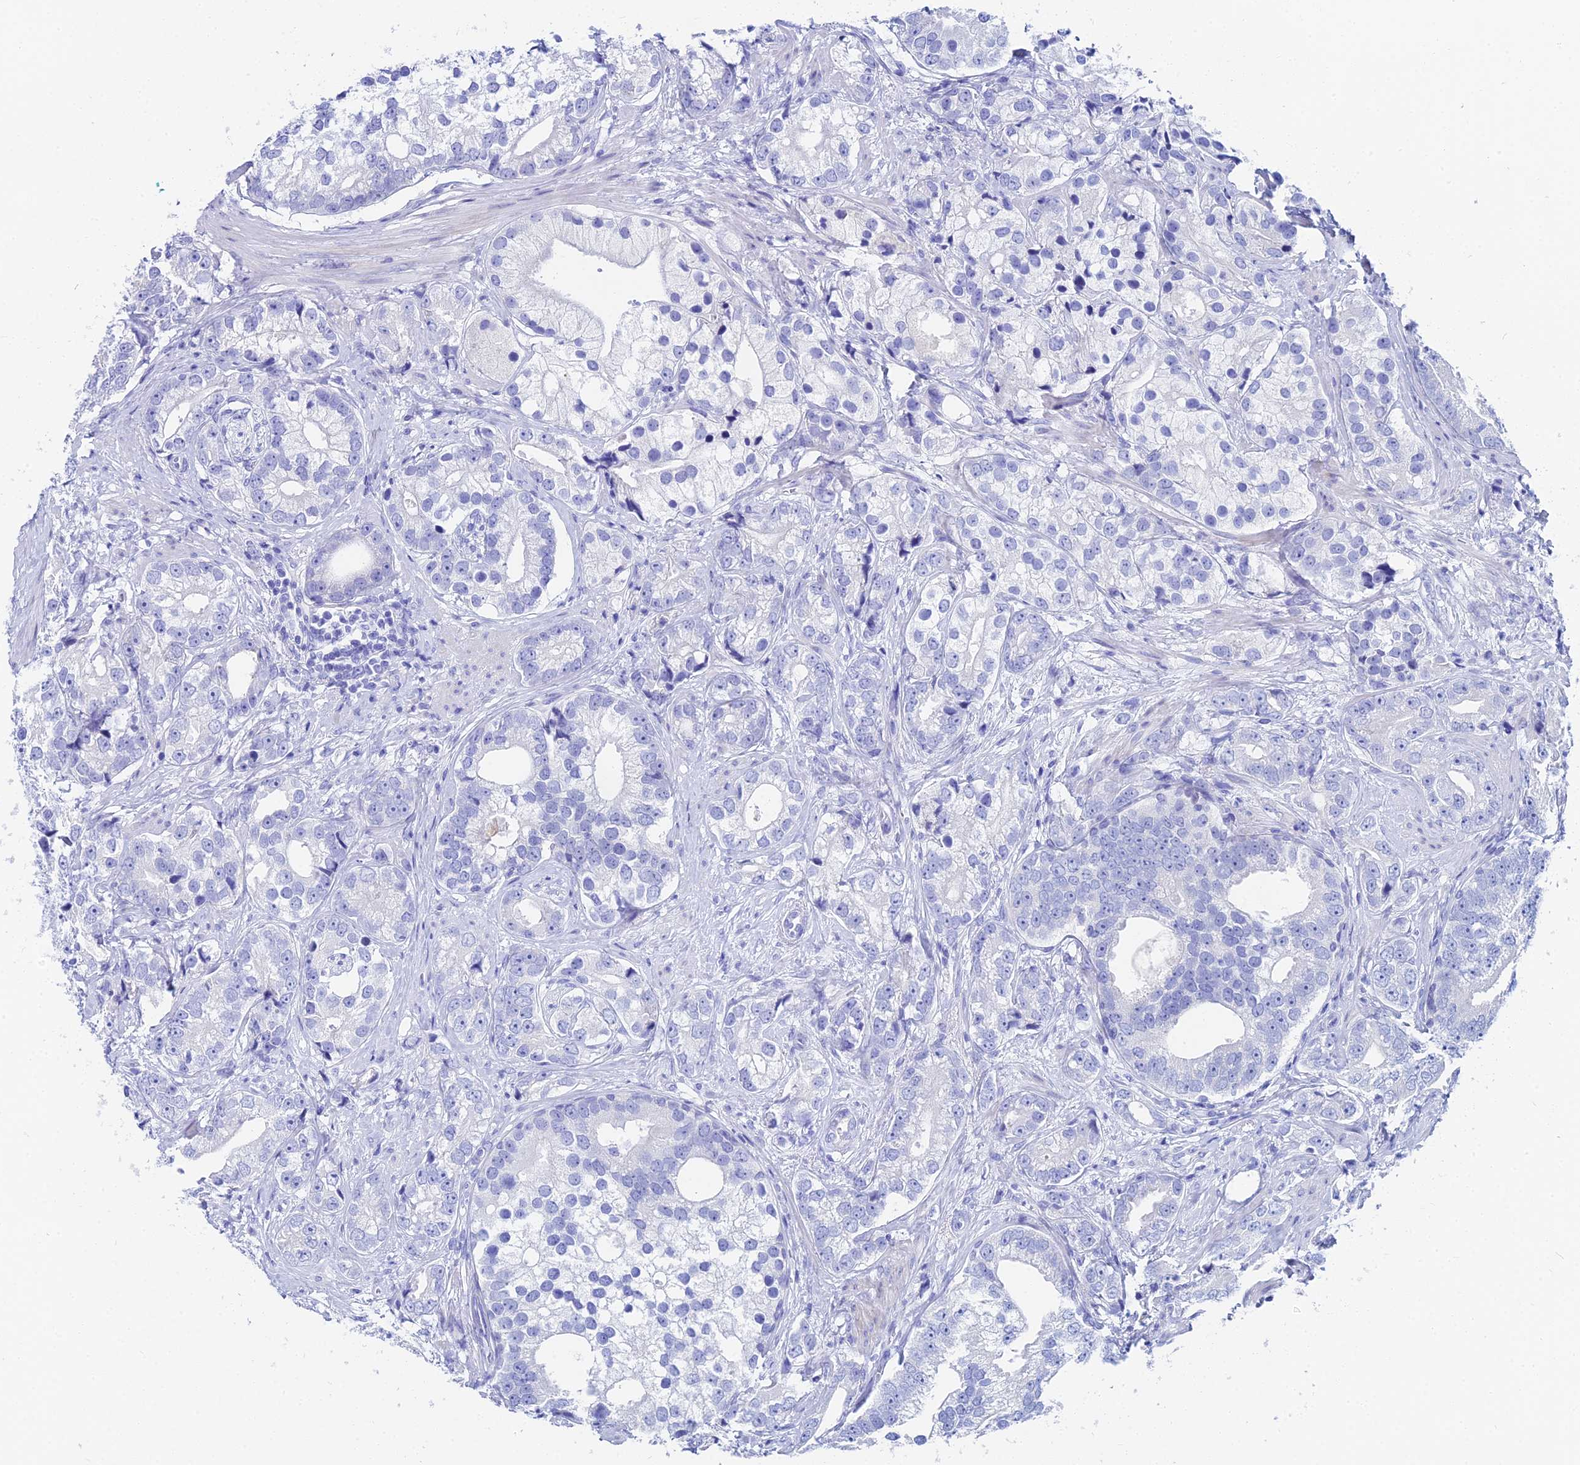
{"staining": {"intensity": "negative", "quantity": "none", "location": "none"}, "tissue": "prostate cancer", "cell_type": "Tumor cells", "image_type": "cancer", "snomed": [{"axis": "morphology", "description": "Adenocarcinoma, High grade"}, {"axis": "topography", "description": "Prostate"}], "caption": "Protein analysis of prostate cancer reveals no significant expression in tumor cells.", "gene": "HSPA1L", "patient": {"sex": "male", "age": 75}}